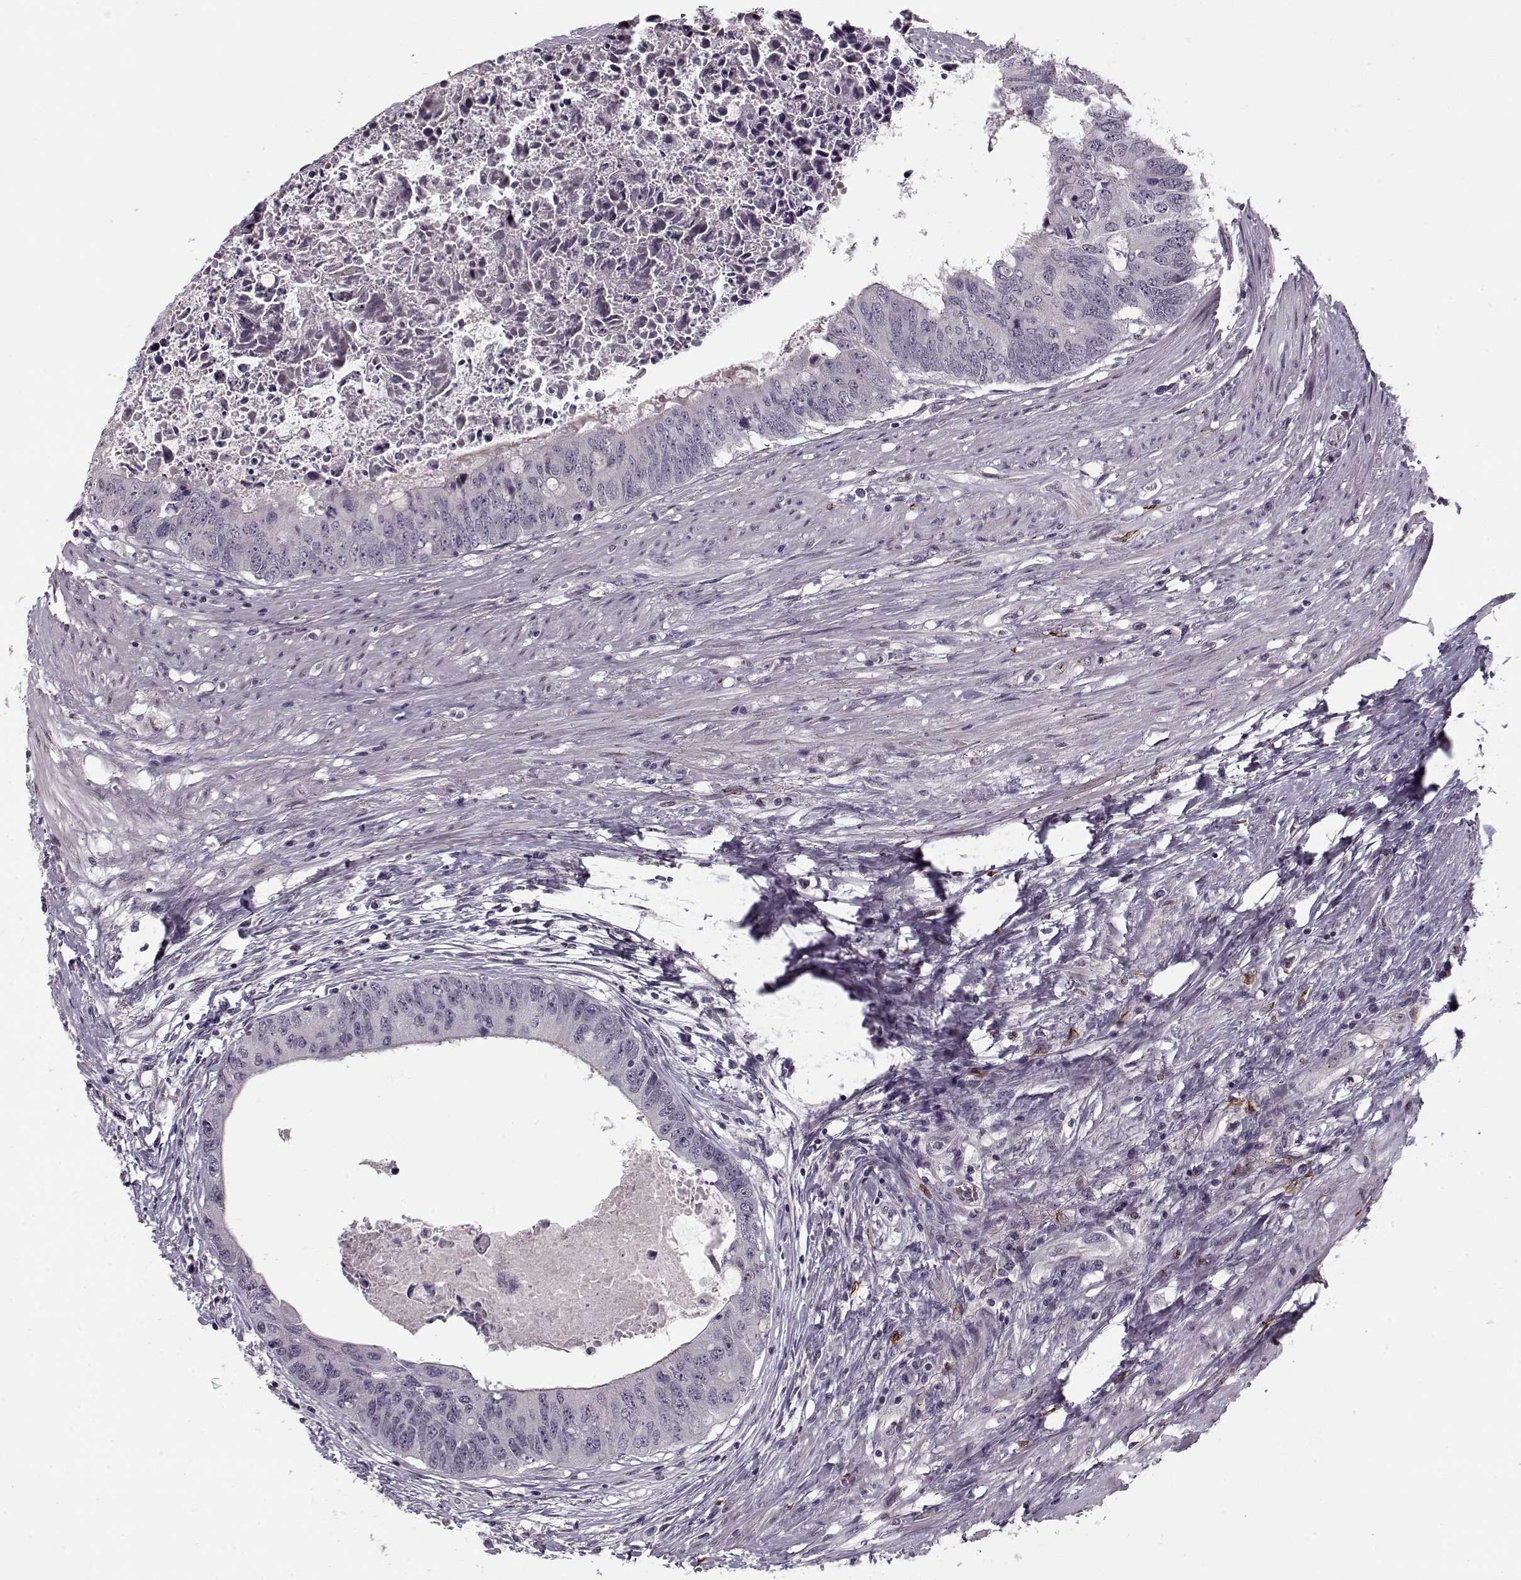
{"staining": {"intensity": "negative", "quantity": "none", "location": "none"}, "tissue": "colorectal cancer", "cell_type": "Tumor cells", "image_type": "cancer", "snomed": [{"axis": "morphology", "description": "Adenocarcinoma, NOS"}, {"axis": "topography", "description": "Rectum"}], "caption": "A micrograph of human adenocarcinoma (colorectal) is negative for staining in tumor cells.", "gene": "DNAI3", "patient": {"sex": "male", "age": 59}}